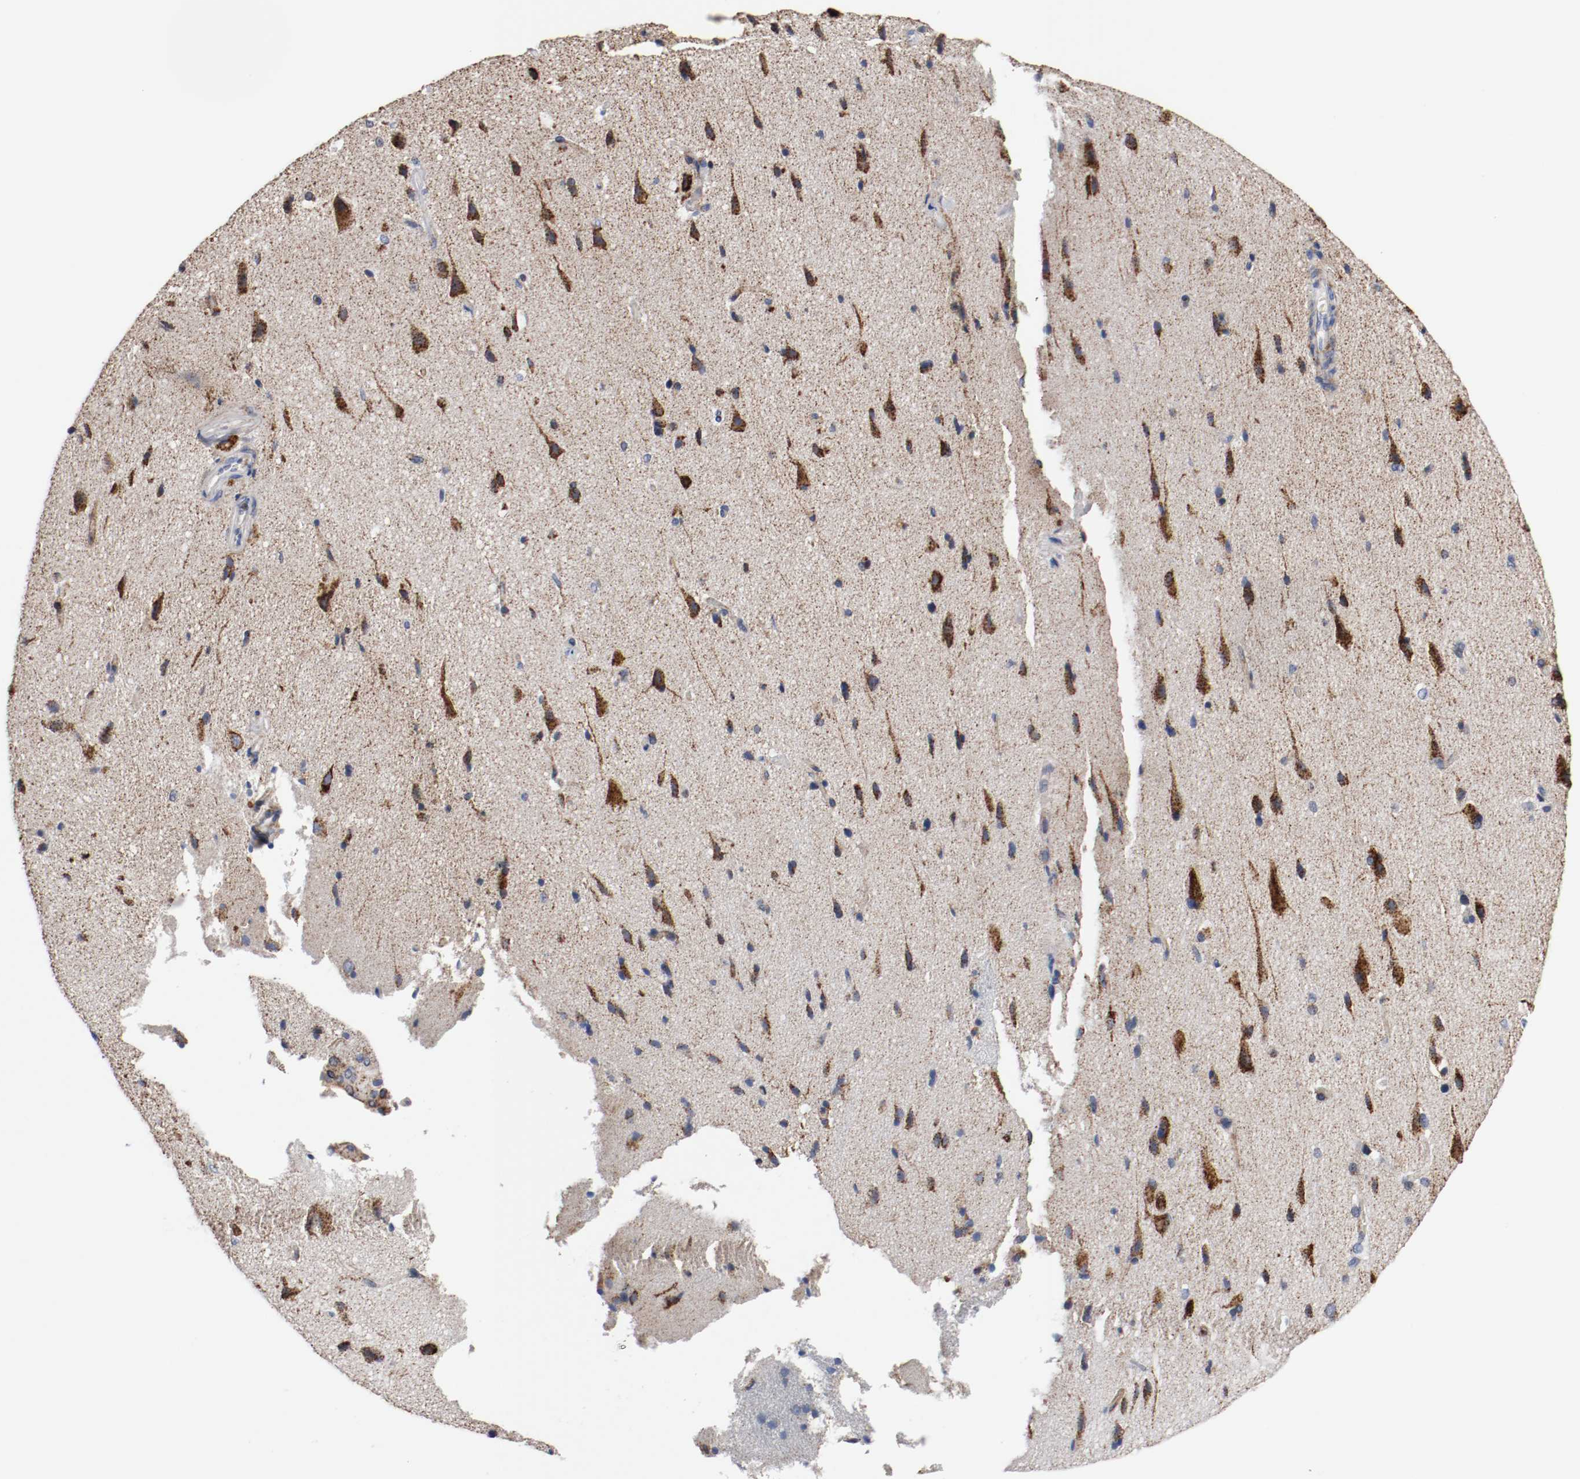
{"staining": {"intensity": "moderate", "quantity": "<25%", "location": "cytoplasmic/membranous"}, "tissue": "cerebral cortex", "cell_type": "Endothelial cells", "image_type": "normal", "snomed": [{"axis": "morphology", "description": "Normal tissue, NOS"}, {"axis": "topography", "description": "Cerebral cortex"}], "caption": "Cerebral cortex stained with immunohistochemistry demonstrates moderate cytoplasmic/membranous positivity in approximately <25% of endothelial cells. (DAB (3,3'-diaminobenzidine) IHC, brown staining for protein, blue staining for nuclei).", "gene": "TUBD1", "patient": {"sex": "male", "age": 62}}